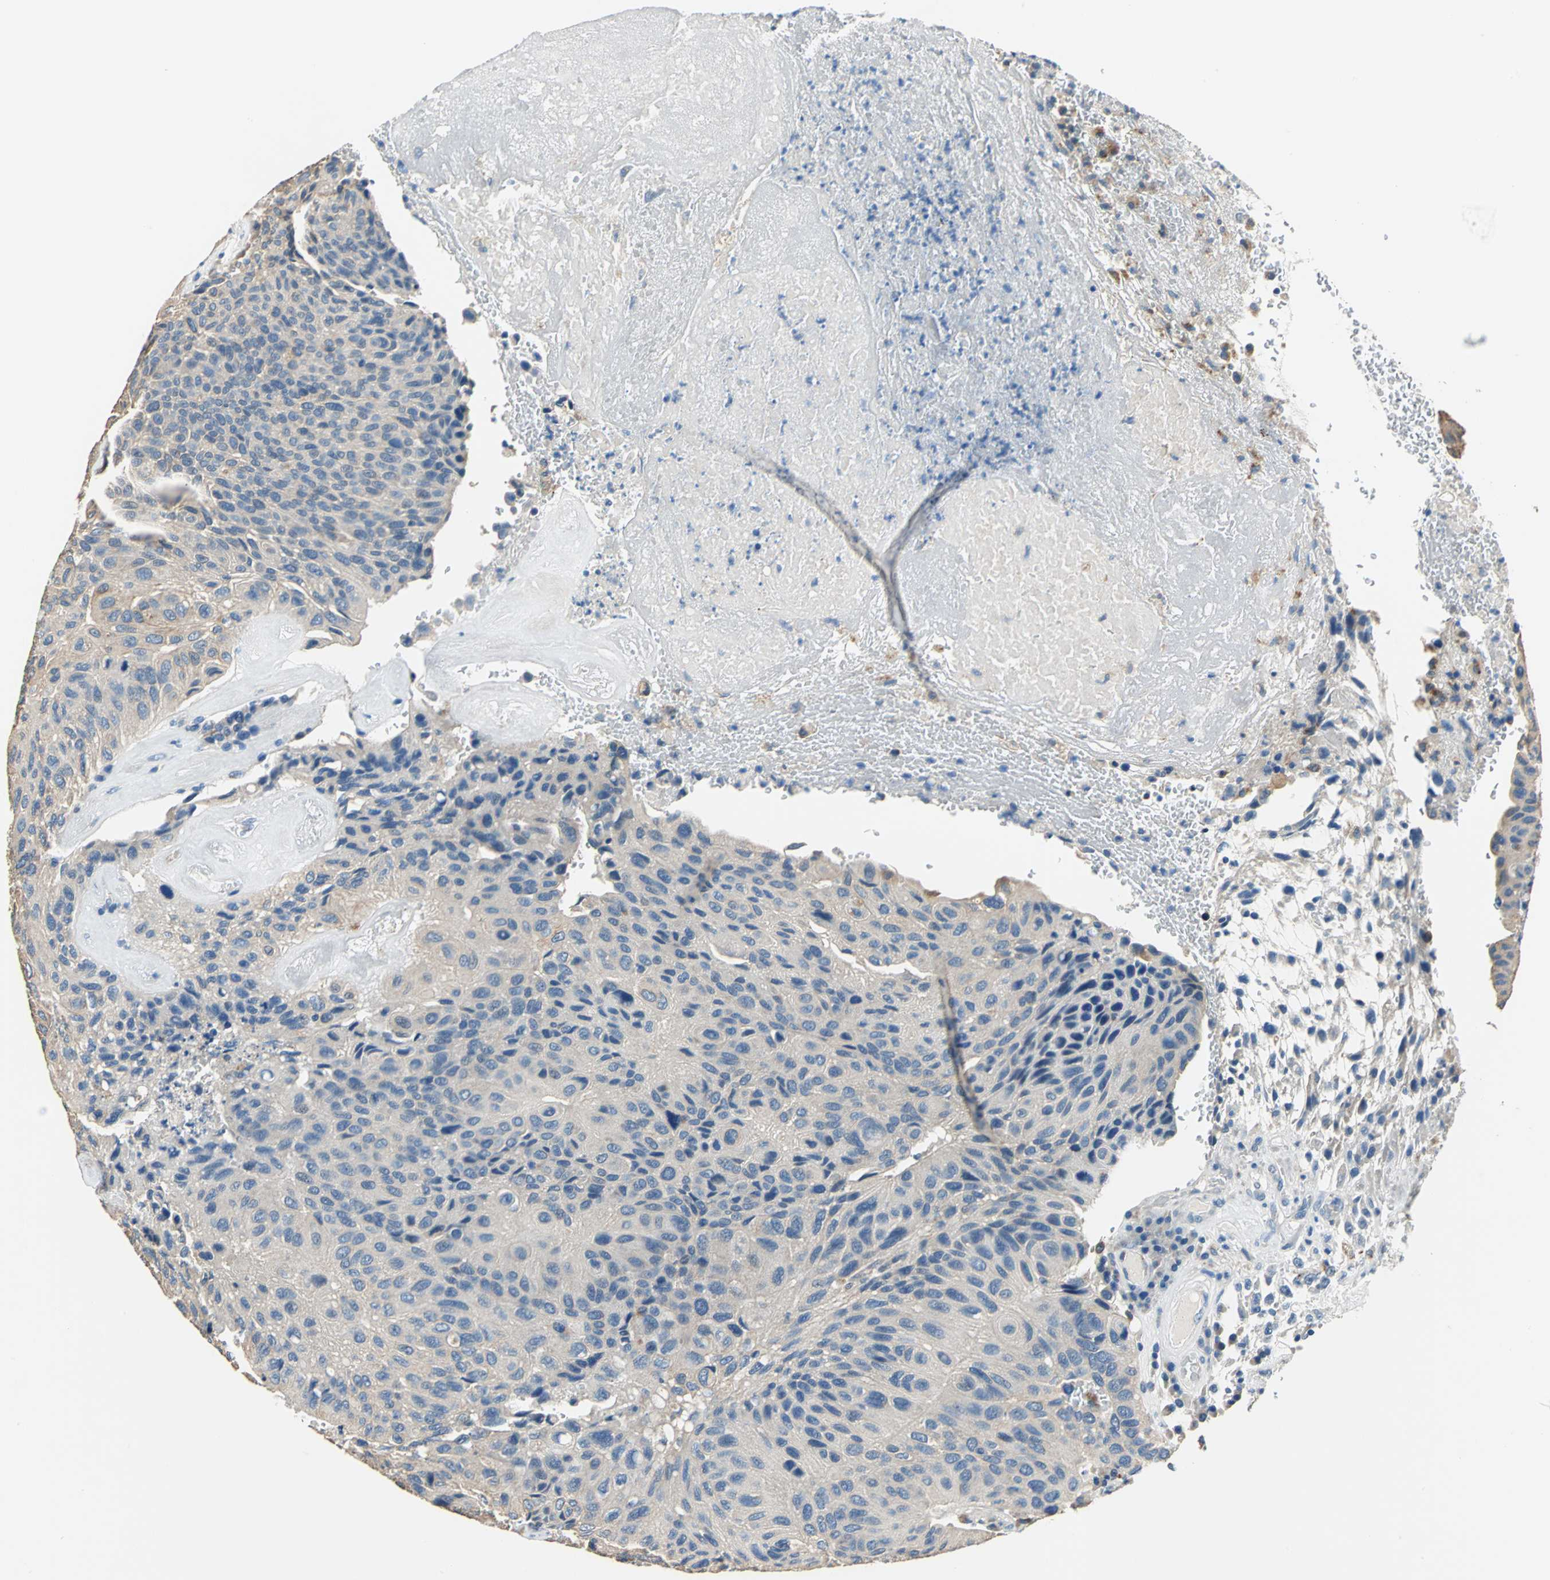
{"staining": {"intensity": "weak", "quantity": ">75%", "location": "cytoplasmic/membranous"}, "tissue": "urothelial cancer", "cell_type": "Tumor cells", "image_type": "cancer", "snomed": [{"axis": "morphology", "description": "Urothelial carcinoma, High grade"}, {"axis": "topography", "description": "Urinary bladder"}], "caption": "High-power microscopy captured an IHC micrograph of high-grade urothelial carcinoma, revealing weak cytoplasmic/membranous expression in approximately >75% of tumor cells.", "gene": "RASD2", "patient": {"sex": "male", "age": 66}}